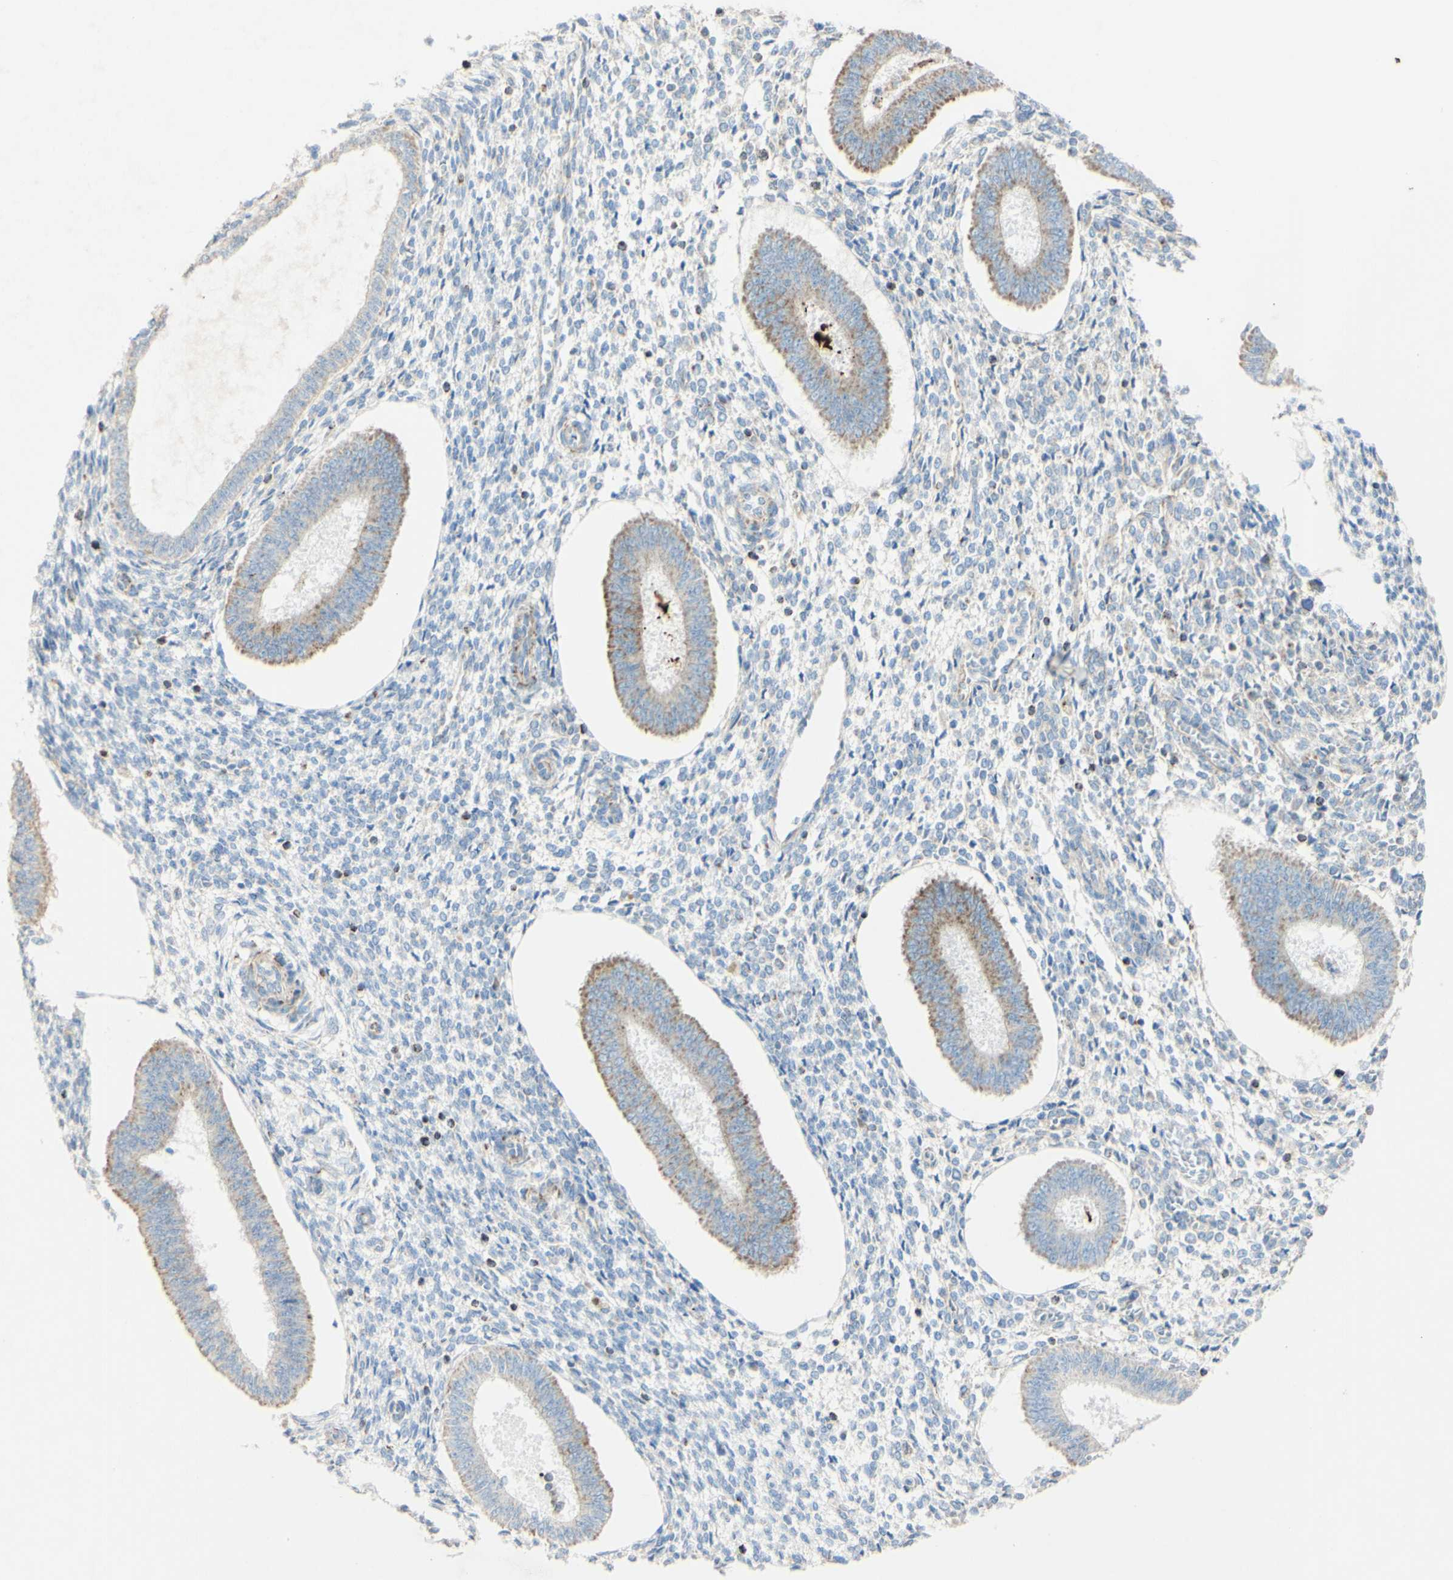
{"staining": {"intensity": "negative", "quantity": "none", "location": "none"}, "tissue": "endometrium", "cell_type": "Cells in endometrial stroma", "image_type": "normal", "snomed": [{"axis": "morphology", "description": "Normal tissue, NOS"}, {"axis": "topography", "description": "Endometrium"}], "caption": "Immunohistochemical staining of normal human endometrium reveals no significant staining in cells in endometrial stroma.", "gene": "OXCT1", "patient": {"sex": "female", "age": 35}}